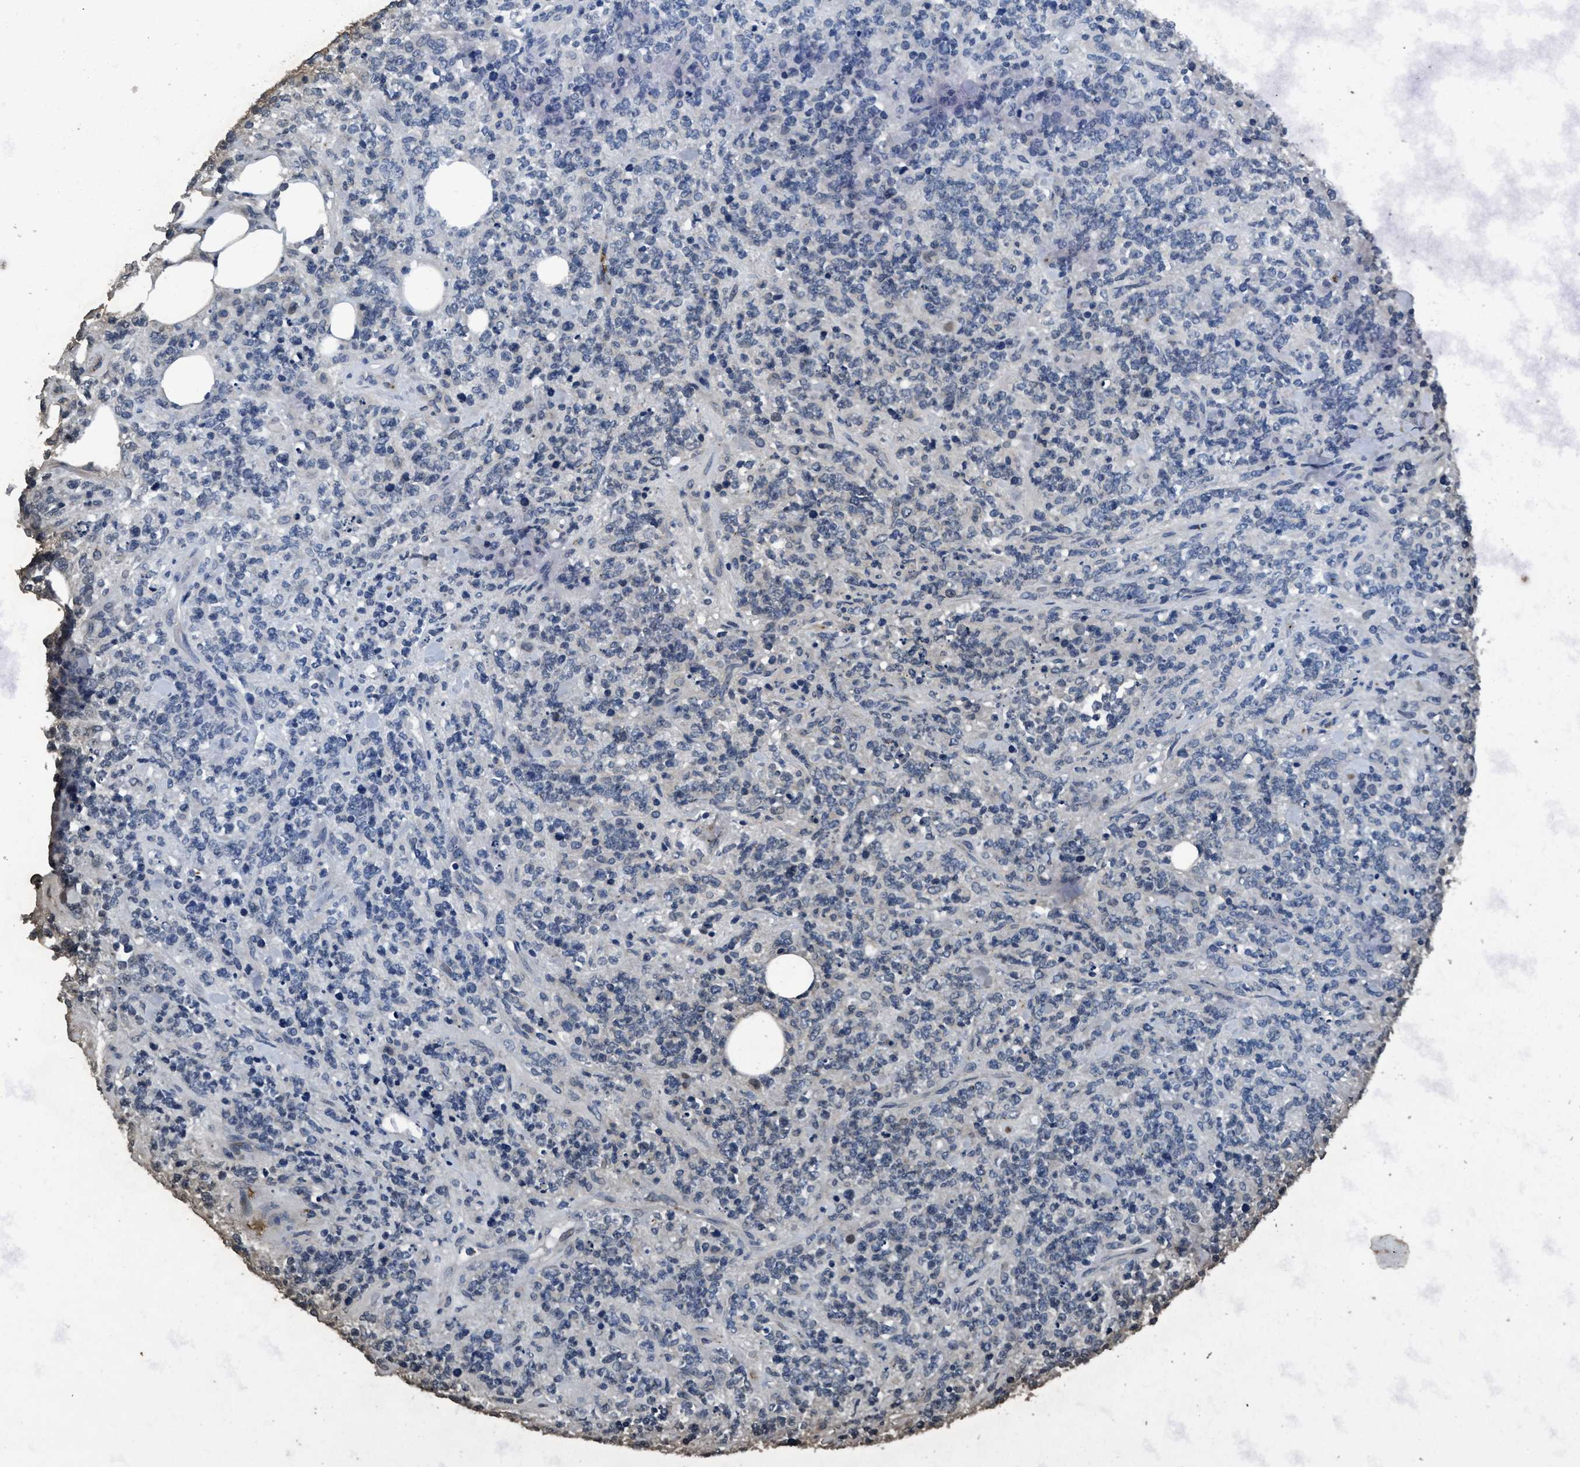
{"staining": {"intensity": "negative", "quantity": "none", "location": "none"}, "tissue": "lymphoma", "cell_type": "Tumor cells", "image_type": "cancer", "snomed": [{"axis": "morphology", "description": "Malignant lymphoma, non-Hodgkin's type, High grade"}, {"axis": "topography", "description": "Soft tissue"}], "caption": "This is an immunohistochemistry histopathology image of human lymphoma. There is no staining in tumor cells.", "gene": "ITGA2B", "patient": {"sex": "male", "age": 18}}